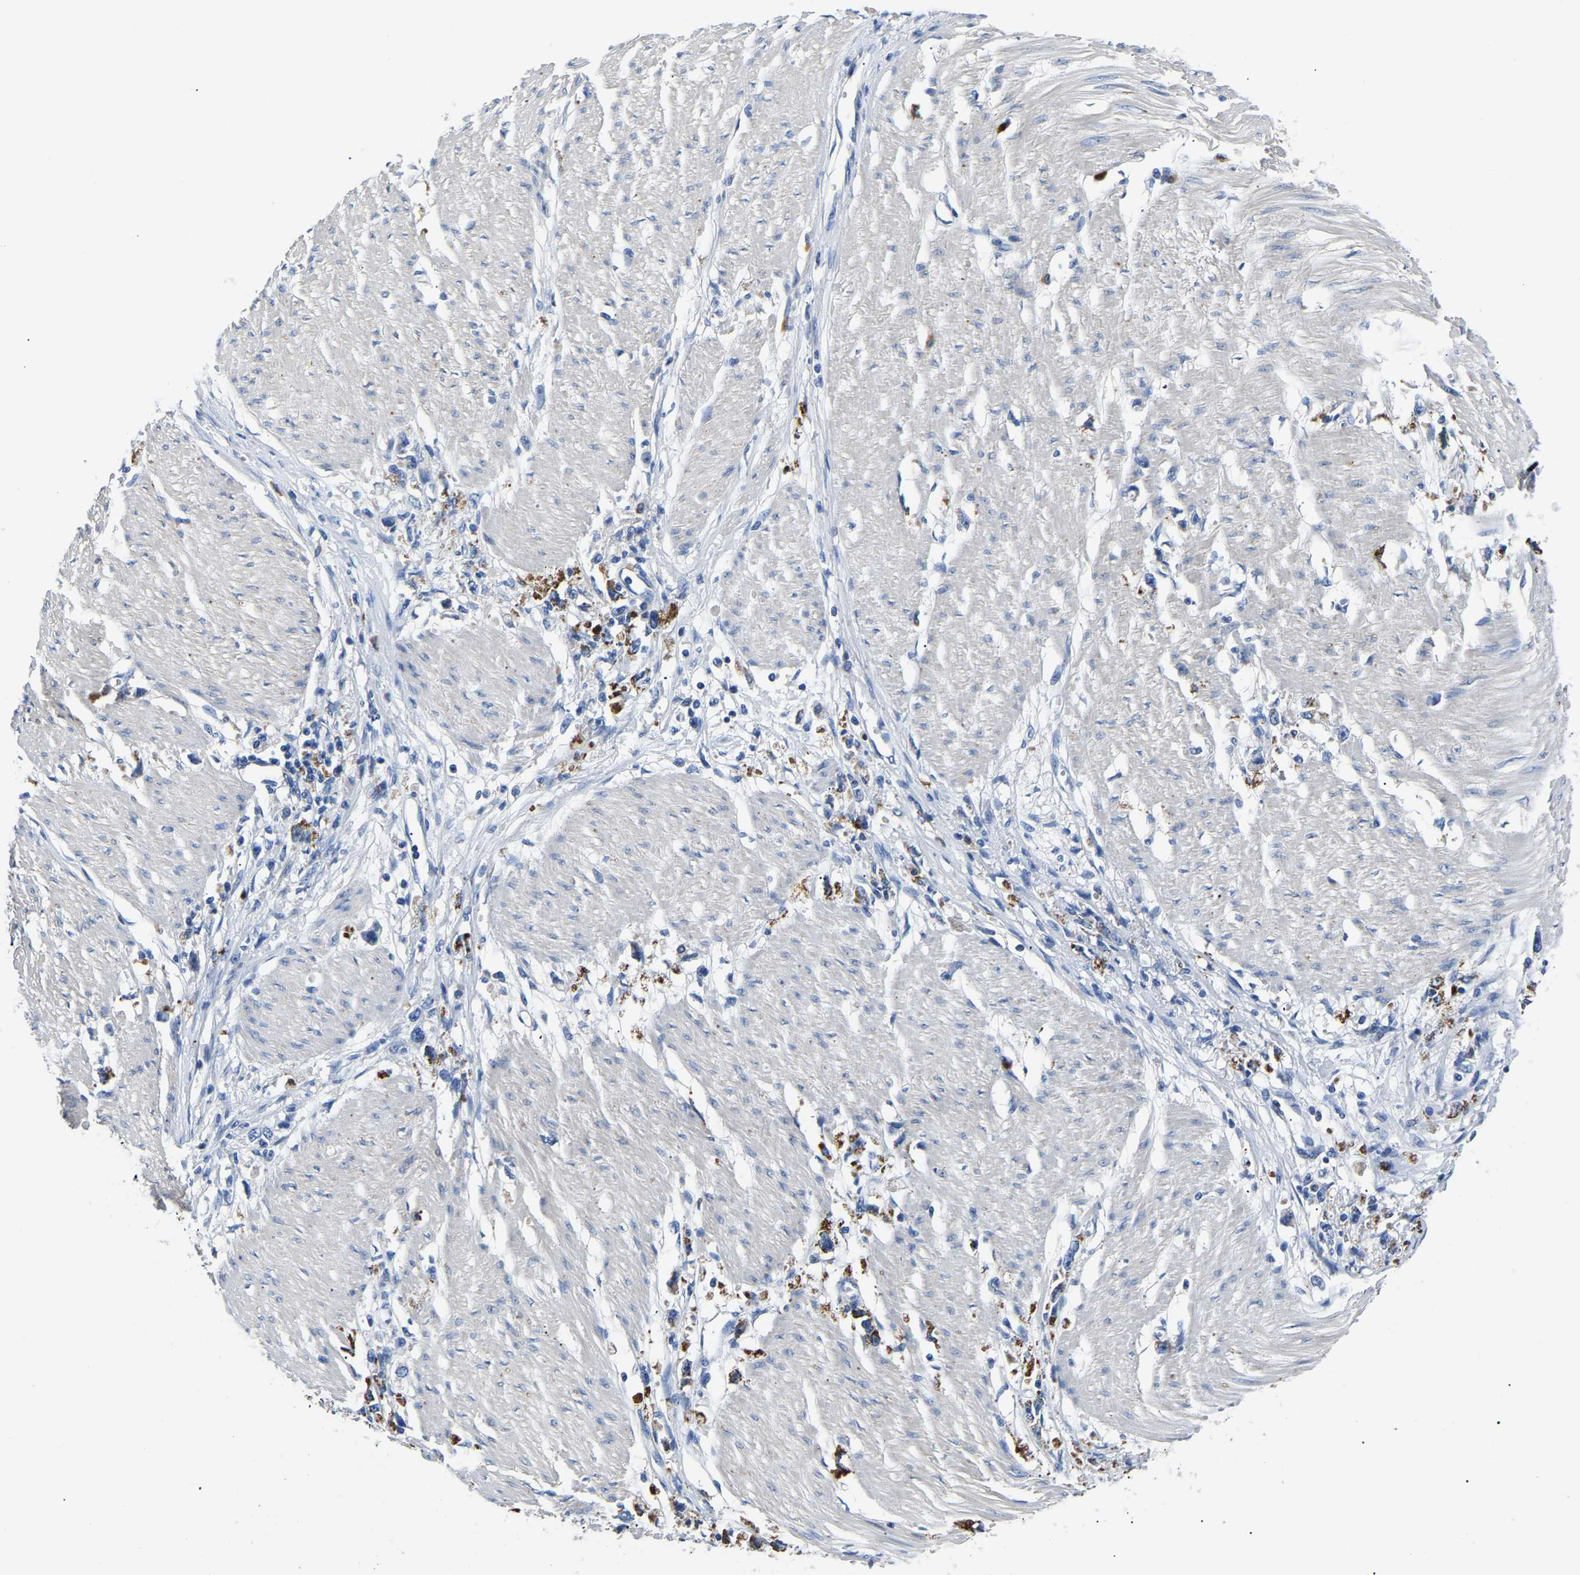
{"staining": {"intensity": "negative", "quantity": "none", "location": "none"}, "tissue": "stomach cancer", "cell_type": "Tumor cells", "image_type": "cancer", "snomed": [{"axis": "morphology", "description": "Adenocarcinoma, NOS"}, {"axis": "topography", "description": "Stomach"}], "caption": "Tumor cells are negative for brown protein staining in stomach cancer. (Brightfield microscopy of DAB immunohistochemistry at high magnification).", "gene": "TOR1B", "patient": {"sex": "female", "age": 59}}